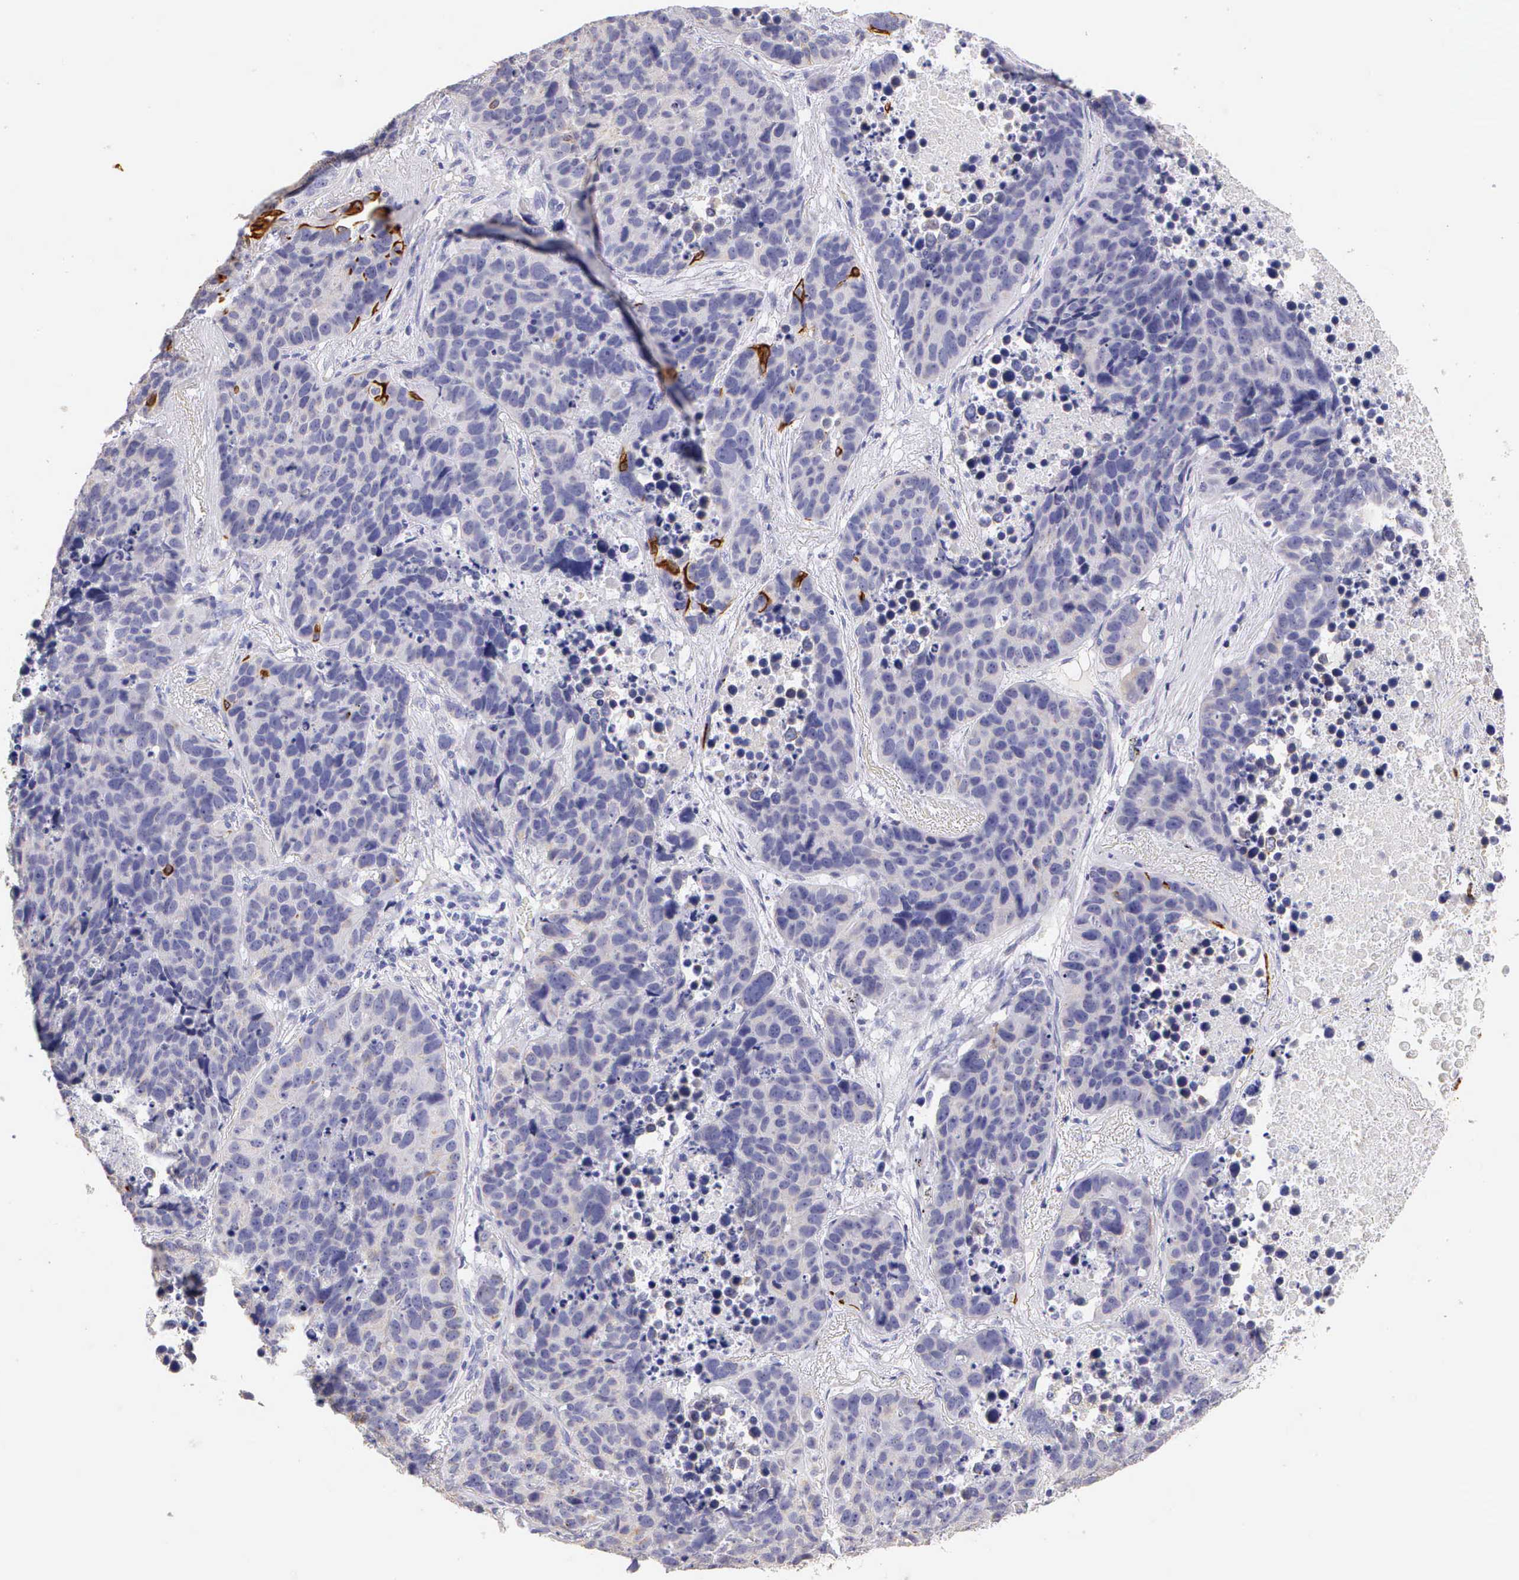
{"staining": {"intensity": "negative", "quantity": "none", "location": "none"}, "tissue": "lung cancer", "cell_type": "Tumor cells", "image_type": "cancer", "snomed": [{"axis": "morphology", "description": "Carcinoid, malignant, NOS"}, {"axis": "topography", "description": "Lung"}], "caption": "Protein analysis of lung cancer demonstrates no significant staining in tumor cells.", "gene": "KRT17", "patient": {"sex": "male", "age": 60}}